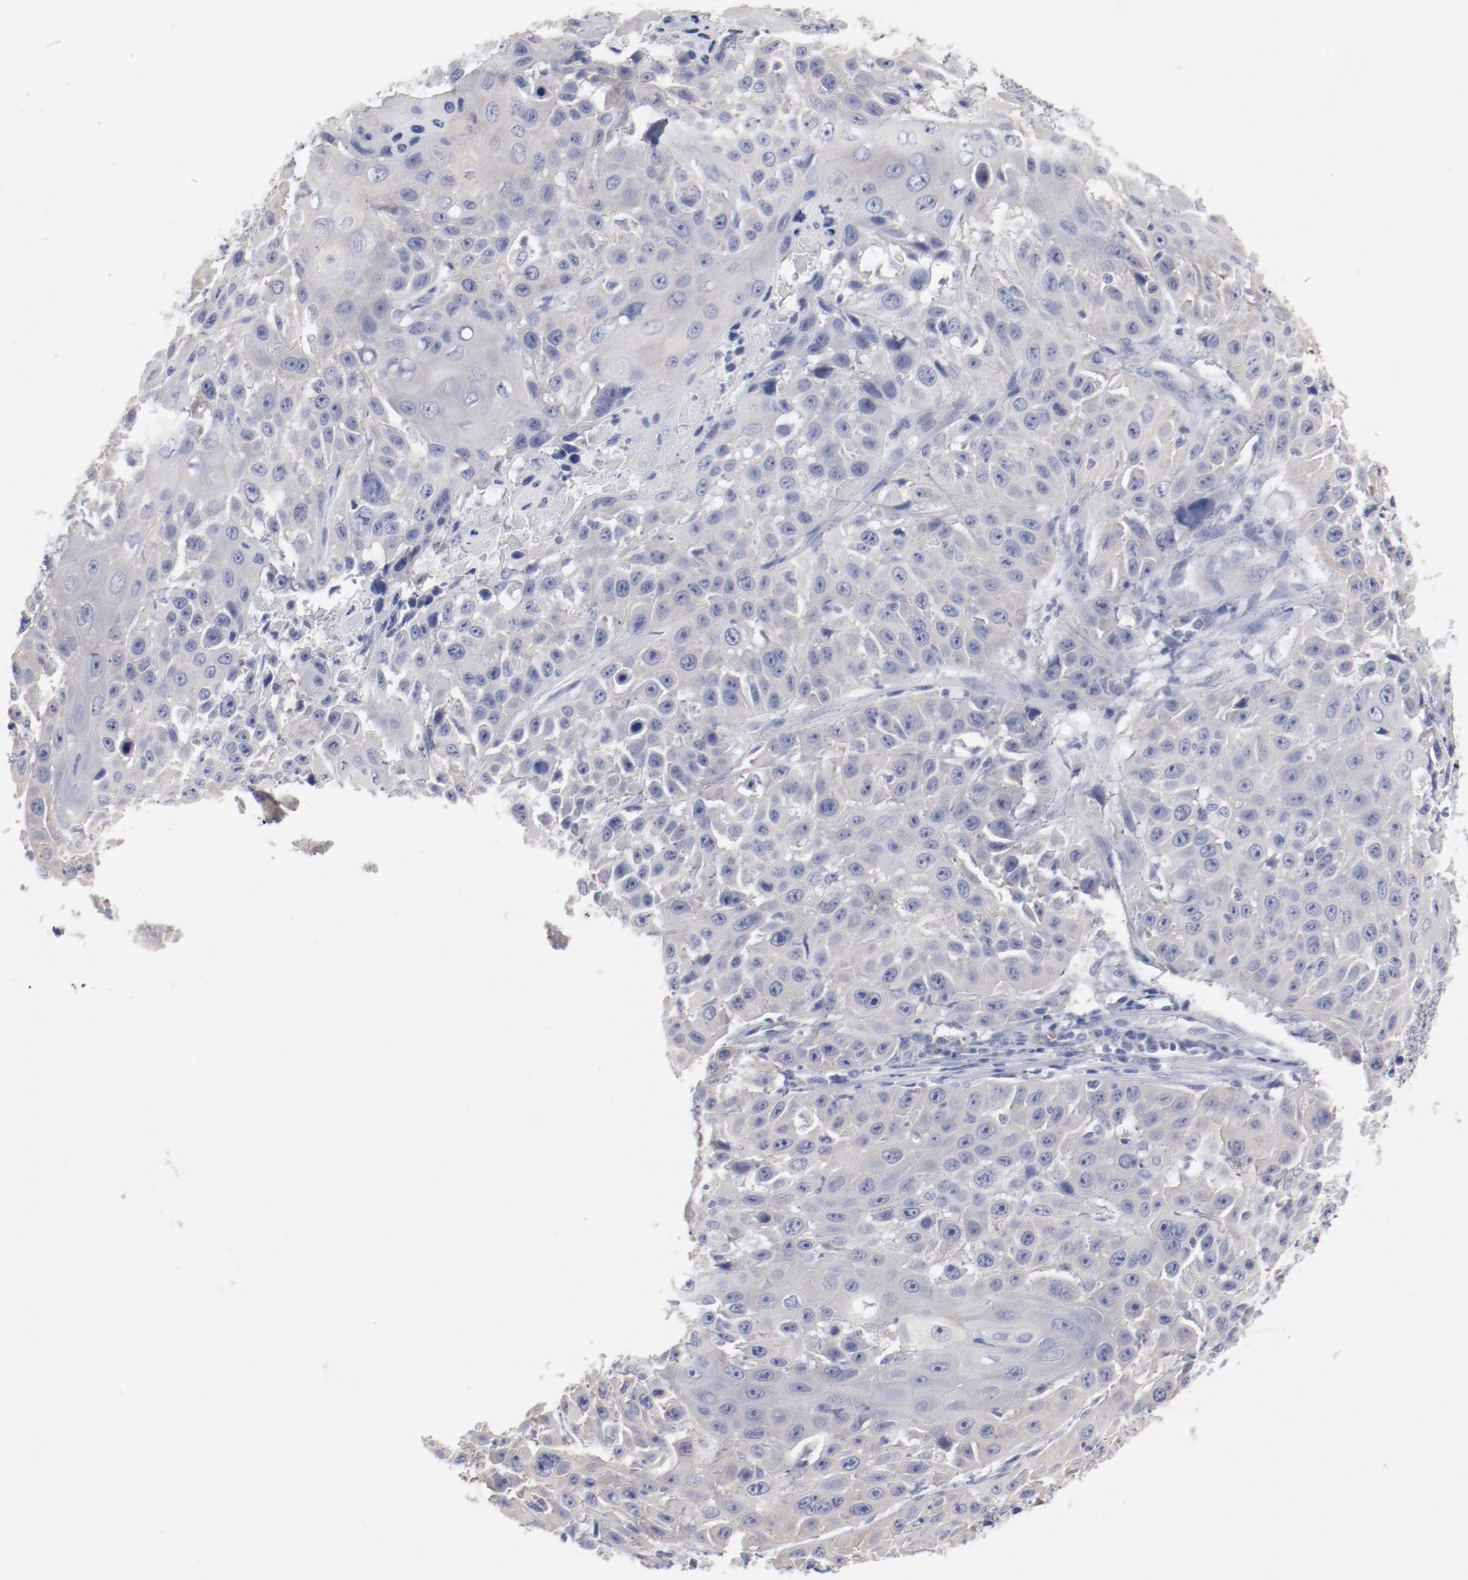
{"staining": {"intensity": "weak", "quantity": "<25%", "location": "cytoplasmic/membranous"}, "tissue": "cervical cancer", "cell_type": "Tumor cells", "image_type": "cancer", "snomed": [{"axis": "morphology", "description": "Squamous cell carcinoma, NOS"}, {"axis": "topography", "description": "Cervix"}], "caption": "A histopathology image of human cervical squamous cell carcinoma is negative for staining in tumor cells.", "gene": "CPE", "patient": {"sex": "female", "age": 39}}